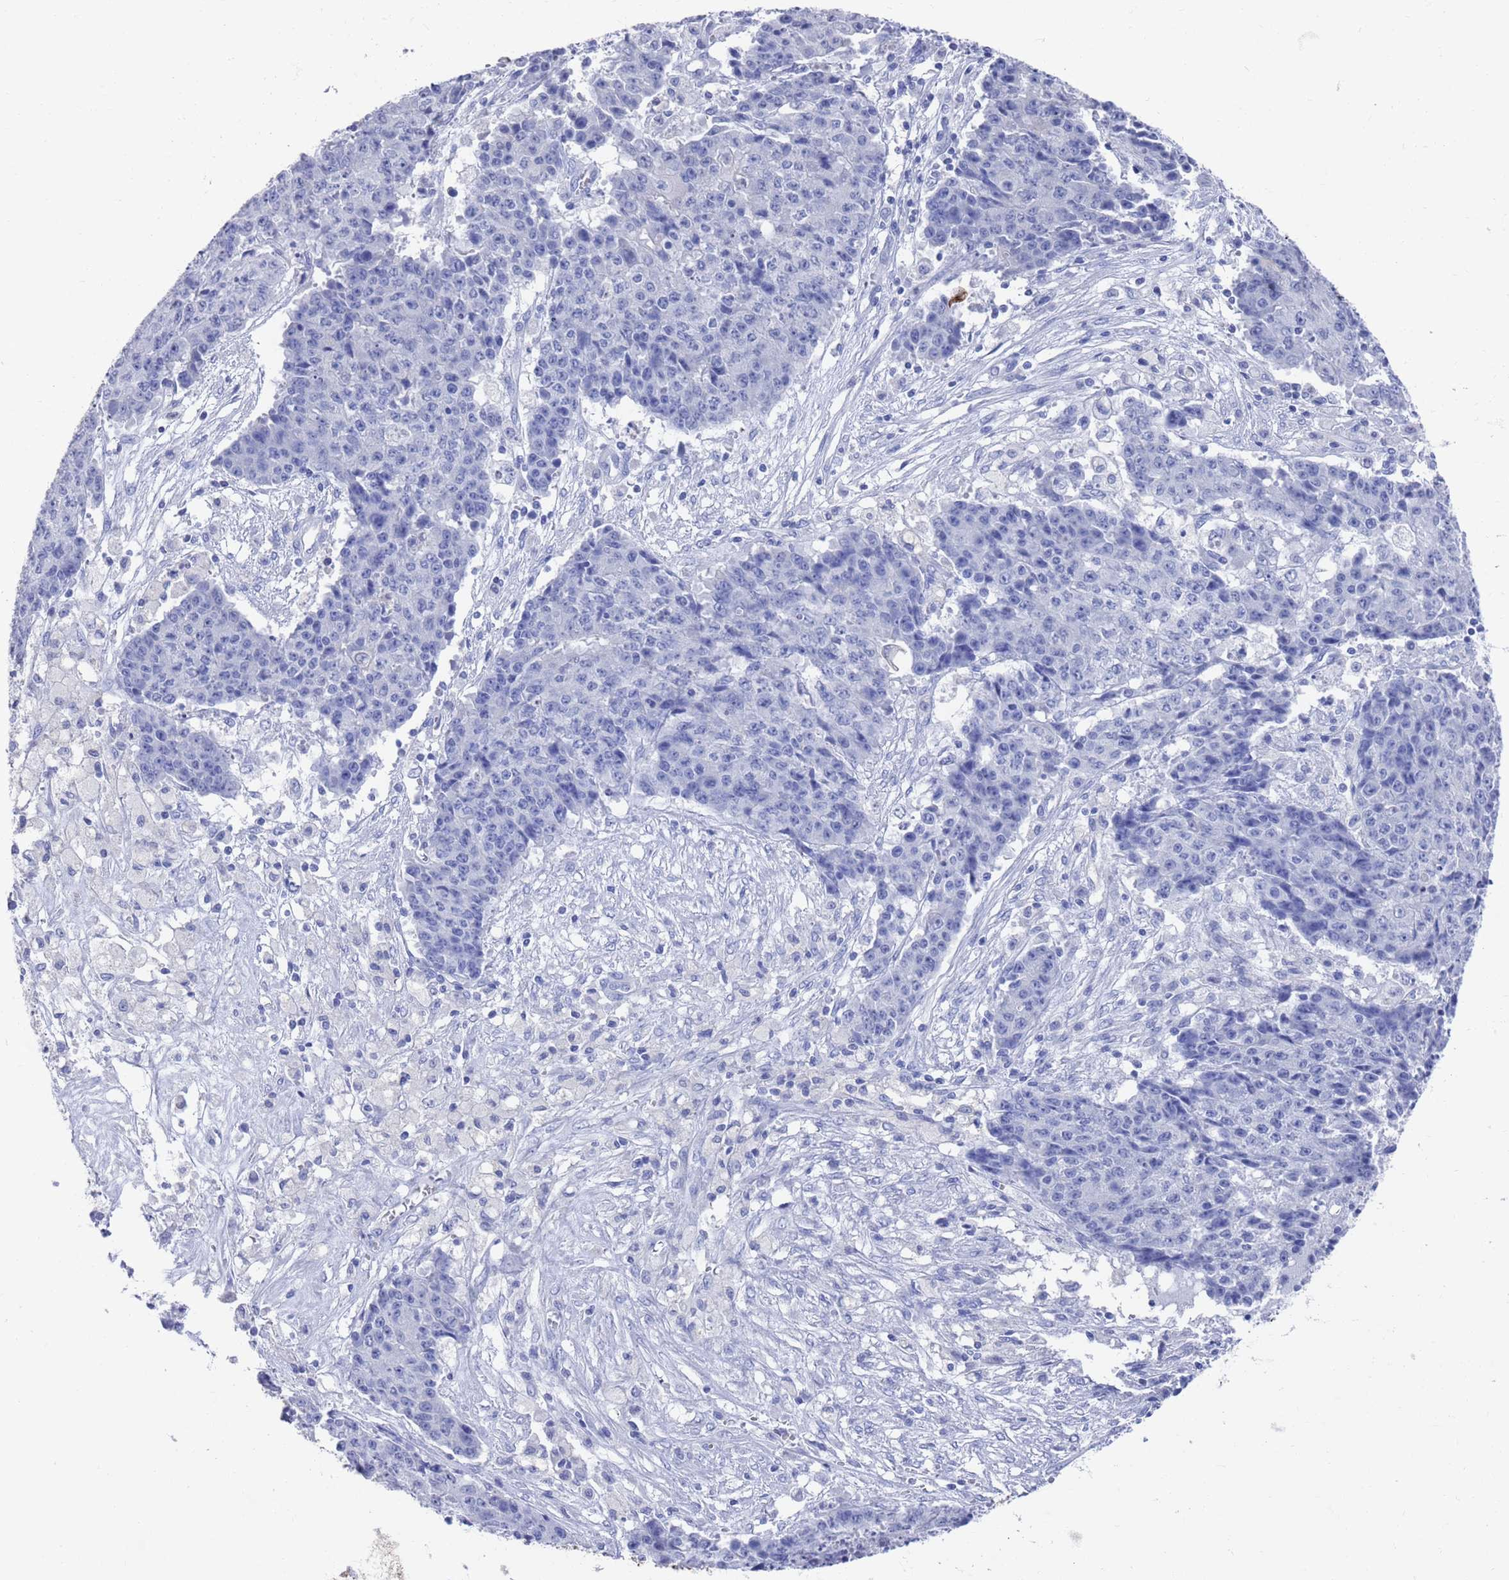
{"staining": {"intensity": "negative", "quantity": "none", "location": "none"}, "tissue": "ovarian cancer", "cell_type": "Tumor cells", "image_type": "cancer", "snomed": [{"axis": "morphology", "description": "Carcinoma, endometroid"}, {"axis": "topography", "description": "Ovary"}], "caption": "The histopathology image demonstrates no significant staining in tumor cells of ovarian cancer.", "gene": "MTMR2", "patient": {"sex": "female", "age": 42}}